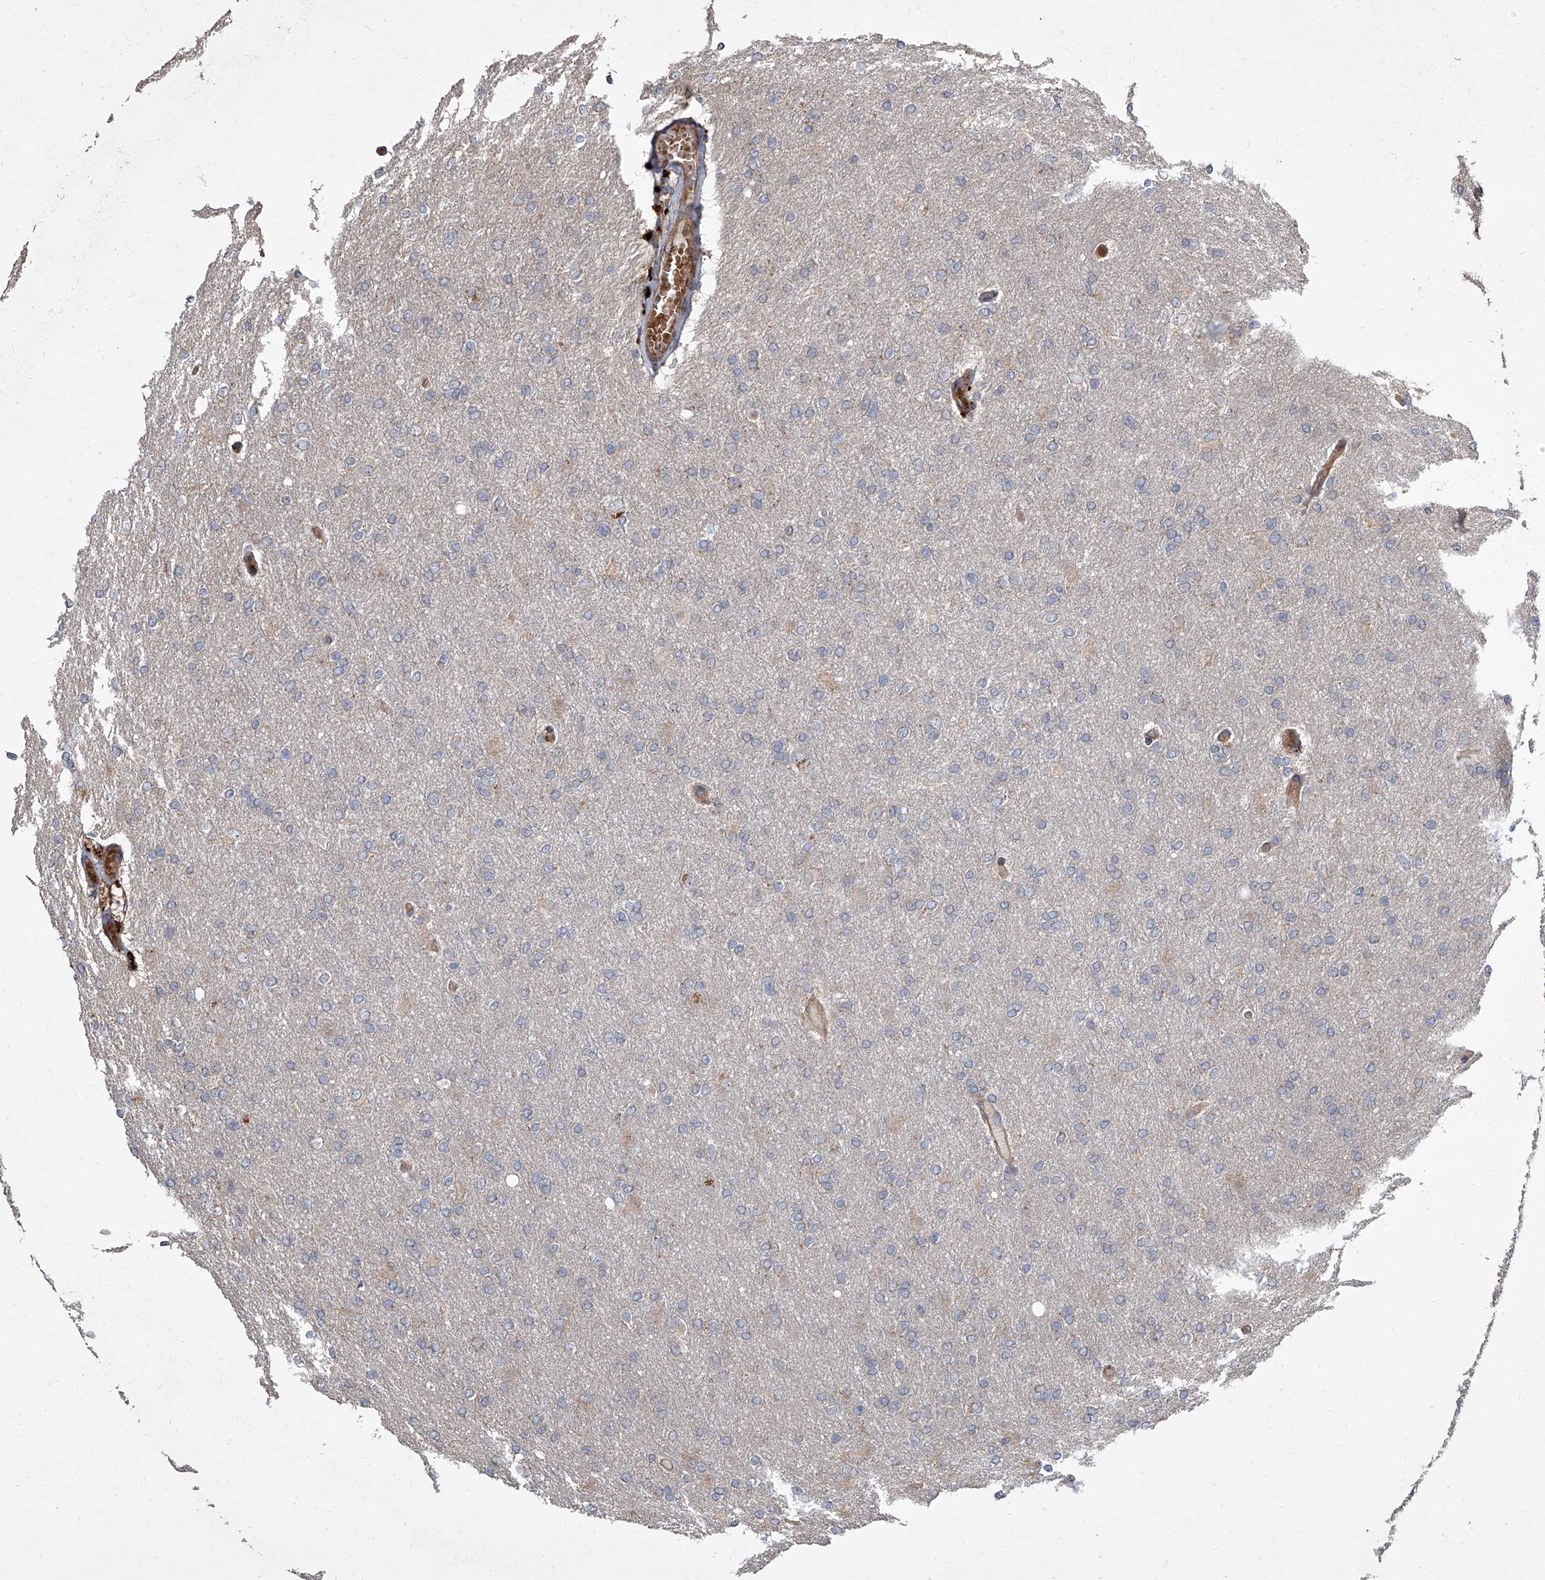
{"staining": {"intensity": "weak", "quantity": "<25%", "location": "cytoplasmic/membranous"}, "tissue": "glioma", "cell_type": "Tumor cells", "image_type": "cancer", "snomed": [{"axis": "morphology", "description": "Glioma, malignant, High grade"}, {"axis": "topography", "description": "Cerebral cortex"}], "caption": "Malignant glioma (high-grade) was stained to show a protein in brown. There is no significant expression in tumor cells.", "gene": "EVA1C", "patient": {"sex": "female", "age": 36}}